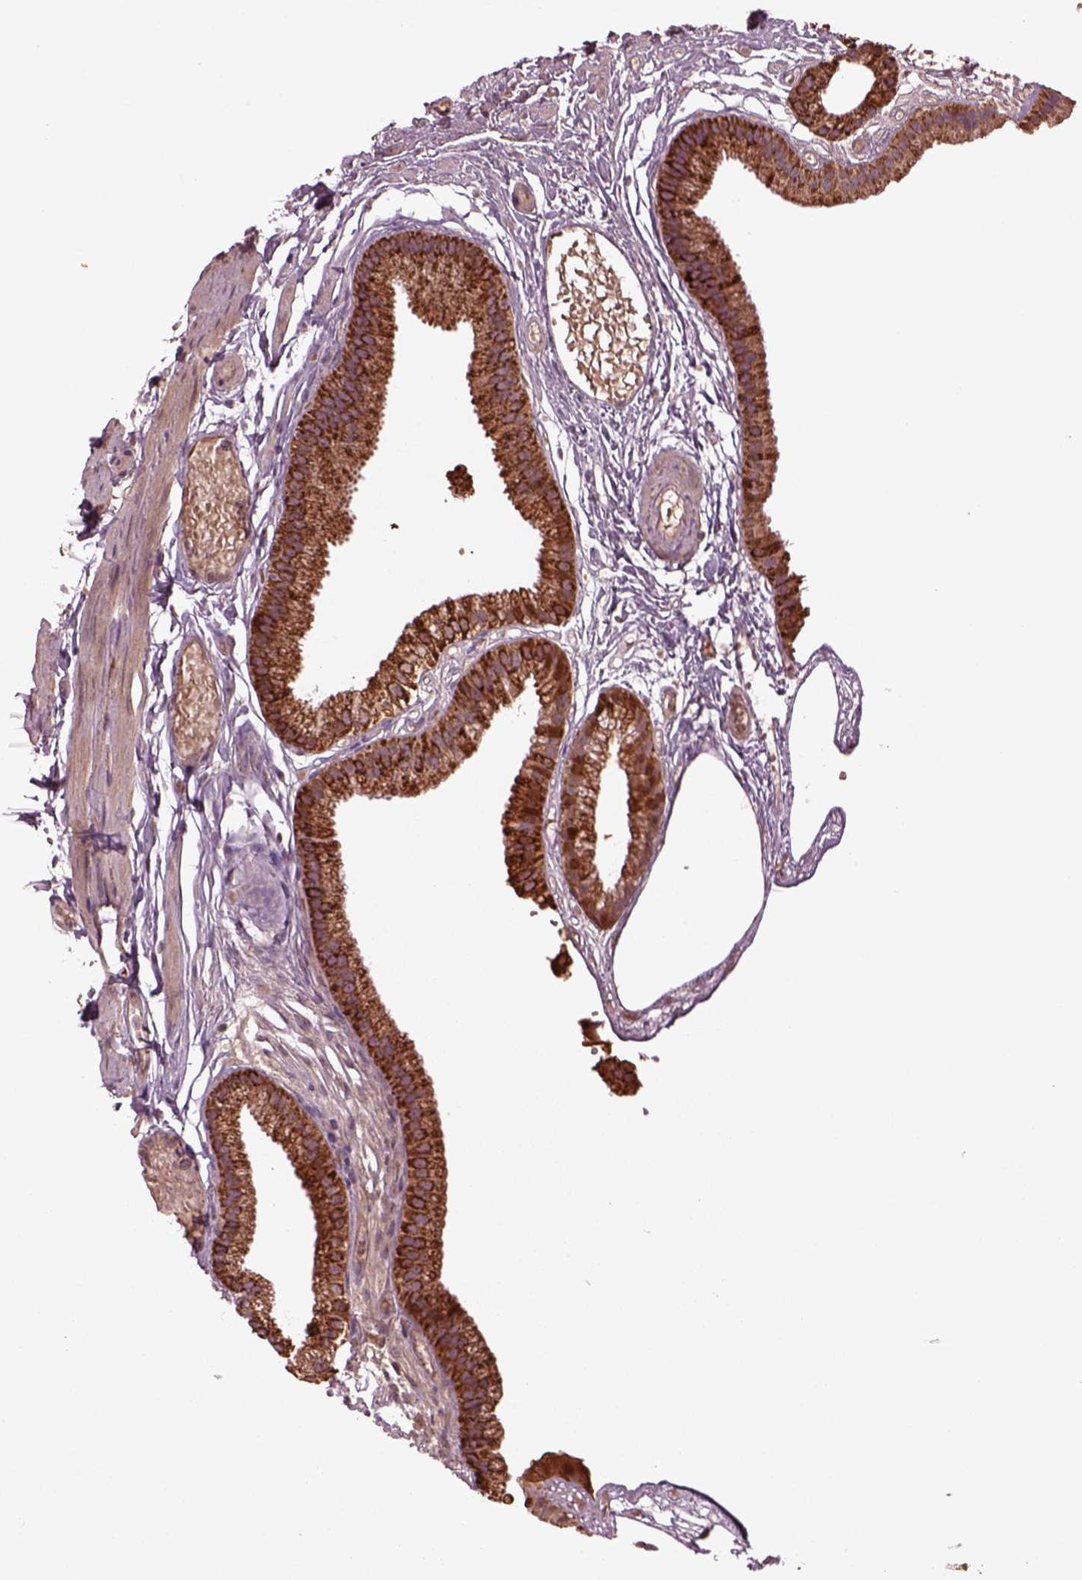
{"staining": {"intensity": "strong", "quantity": ">75%", "location": "cytoplasmic/membranous"}, "tissue": "gallbladder", "cell_type": "Glandular cells", "image_type": "normal", "snomed": [{"axis": "morphology", "description": "Normal tissue, NOS"}, {"axis": "topography", "description": "Gallbladder"}], "caption": "DAB (3,3'-diaminobenzidine) immunohistochemical staining of benign gallbladder shows strong cytoplasmic/membranous protein expression in about >75% of glandular cells. Nuclei are stained in blue.", "gene": "TMEM254", "patient": {"sex": "female", "age": 45}}